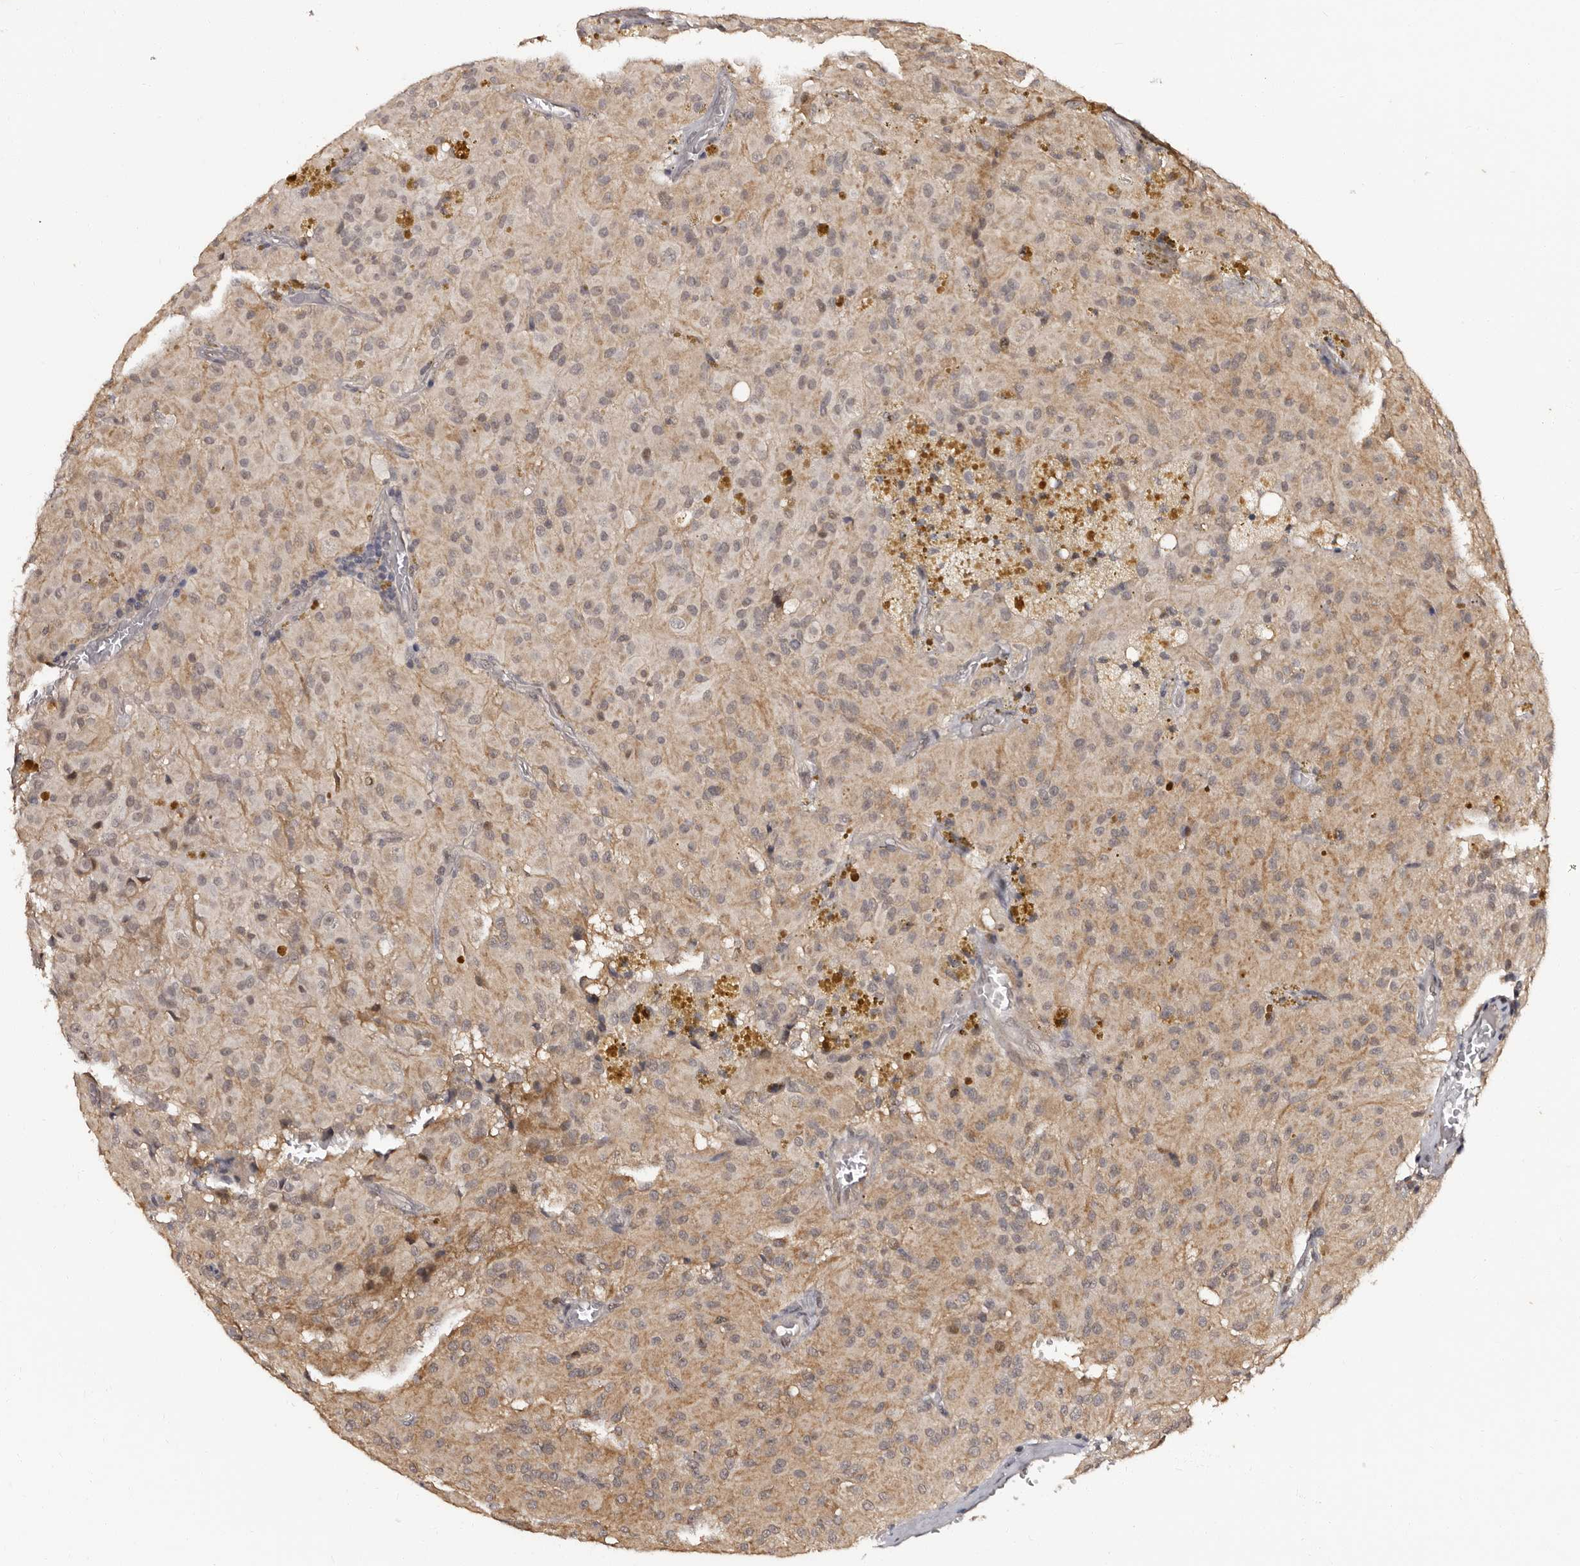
{"staining": {"intensity": "weak", "quantity": "<25%", "location": "cytoplasmic/membranous"}, "tissue": "glioma", "cell_type": "Tumor cells", "image_type": "cancer", "snomed": [{"axis": "morphology", "description": "Glioma, malignant, High grade"}, {"axis": "topography", "description": "Brain"}], "caption": "Micrograph shows no protein expression in tumor cells of glioma tissue. Nuclei are stained in blue.", "gene": "TBC1D22B", "patient": {"sex": "female", "age": 59}}